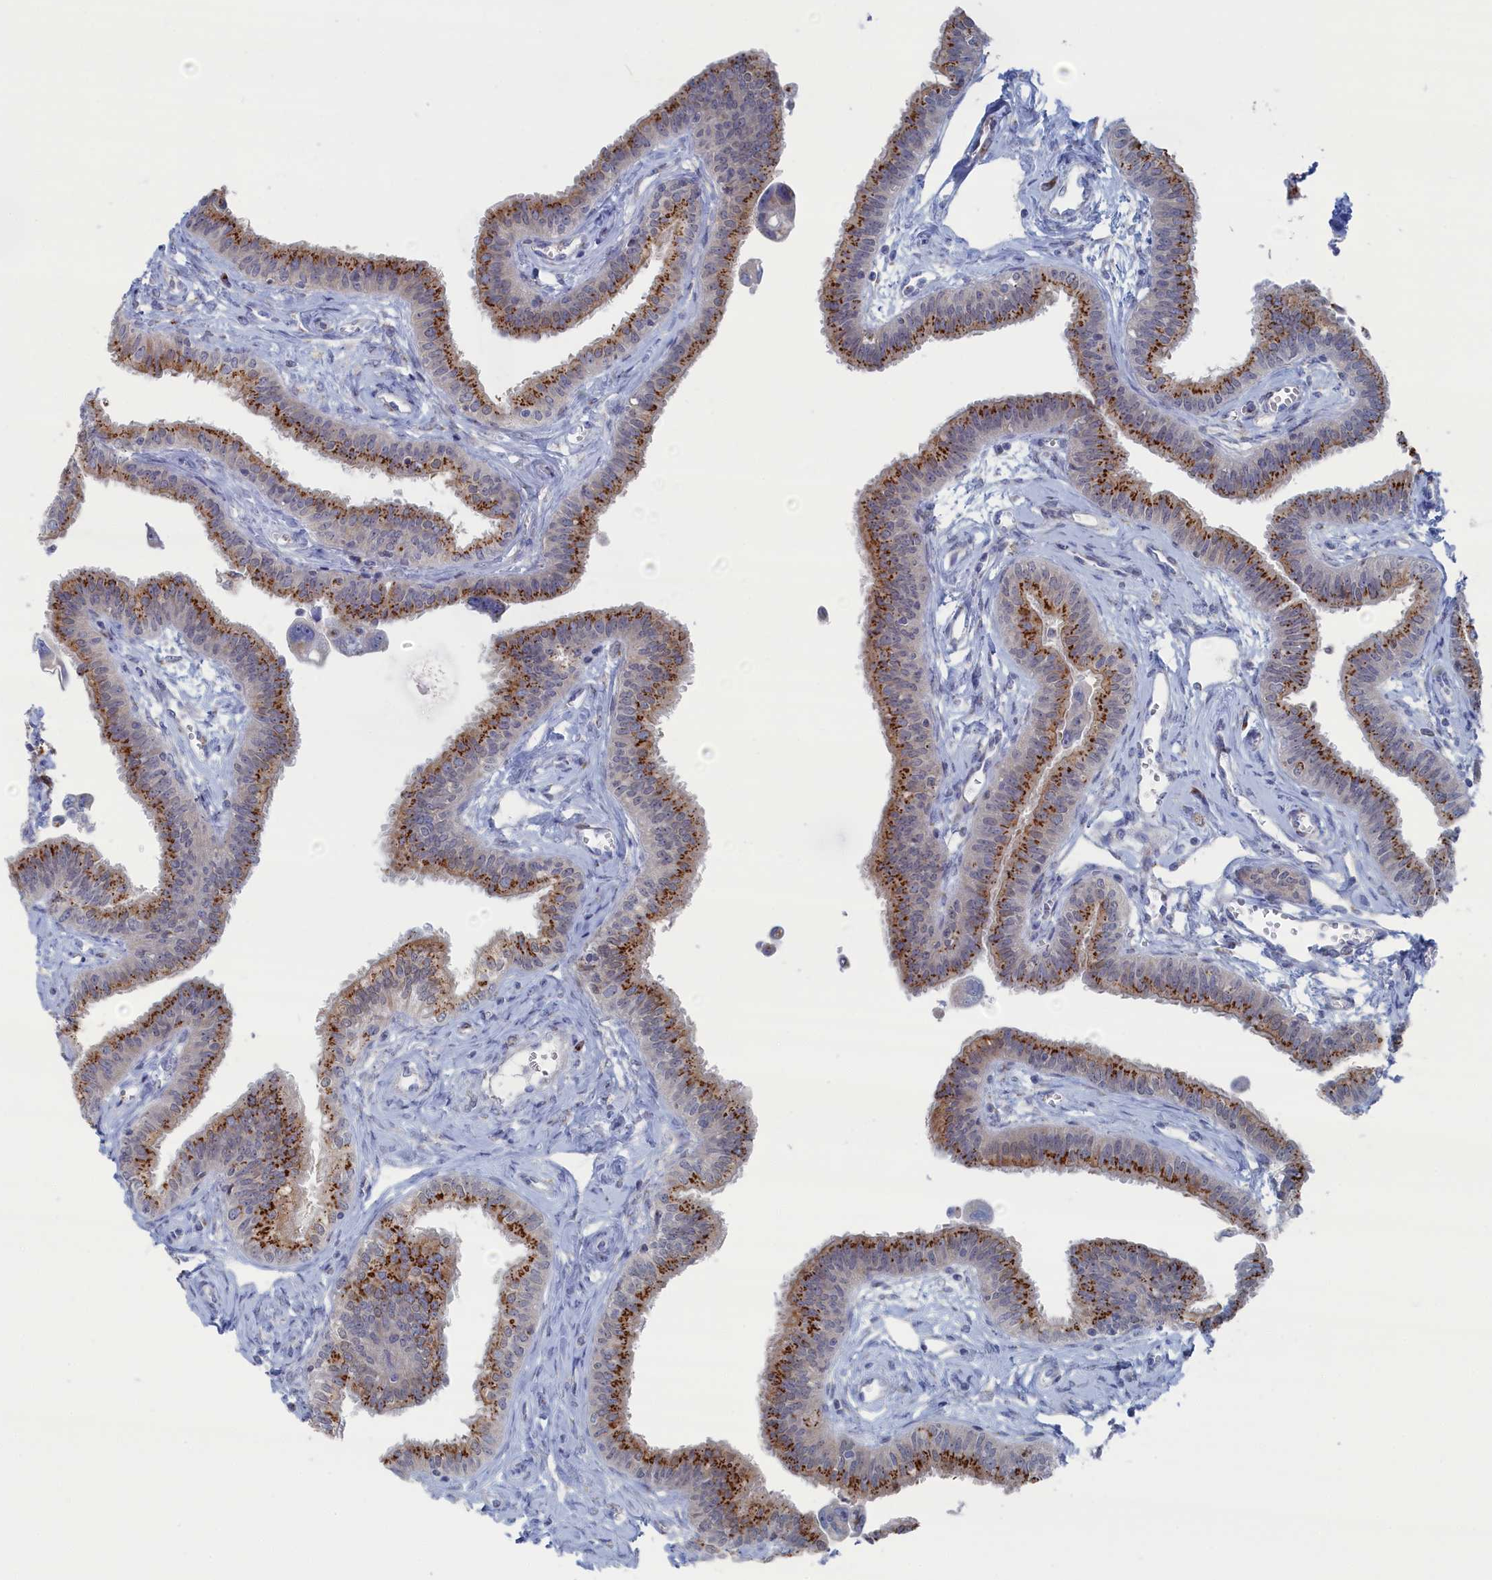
{"staining": {"intensity": "moderate", "quantity": ">75%", "location": "cytoplasmic/membranous"}, "tissue": "fallopian tube", "cell_type": "Glandular cells", "image_type": "normal", "snomed": [{"axis": "morphology", "description": "Normal tissue, NOS"}, {"axis": "morphology", "description": "Carcinoma, NOS"}, {"axis": "topography", "description": "Fallopian tube"}, {"axis": "topography", "description": "Ovary"}], "caption": "Fallopian tube stained for a protein (brown) demonstrates moderate cytoplasmic/membranous positive positivity in approximately >75% of glandular cells.", "gene": "IRX1", "patient": {"sex": "female", "age": 59}}